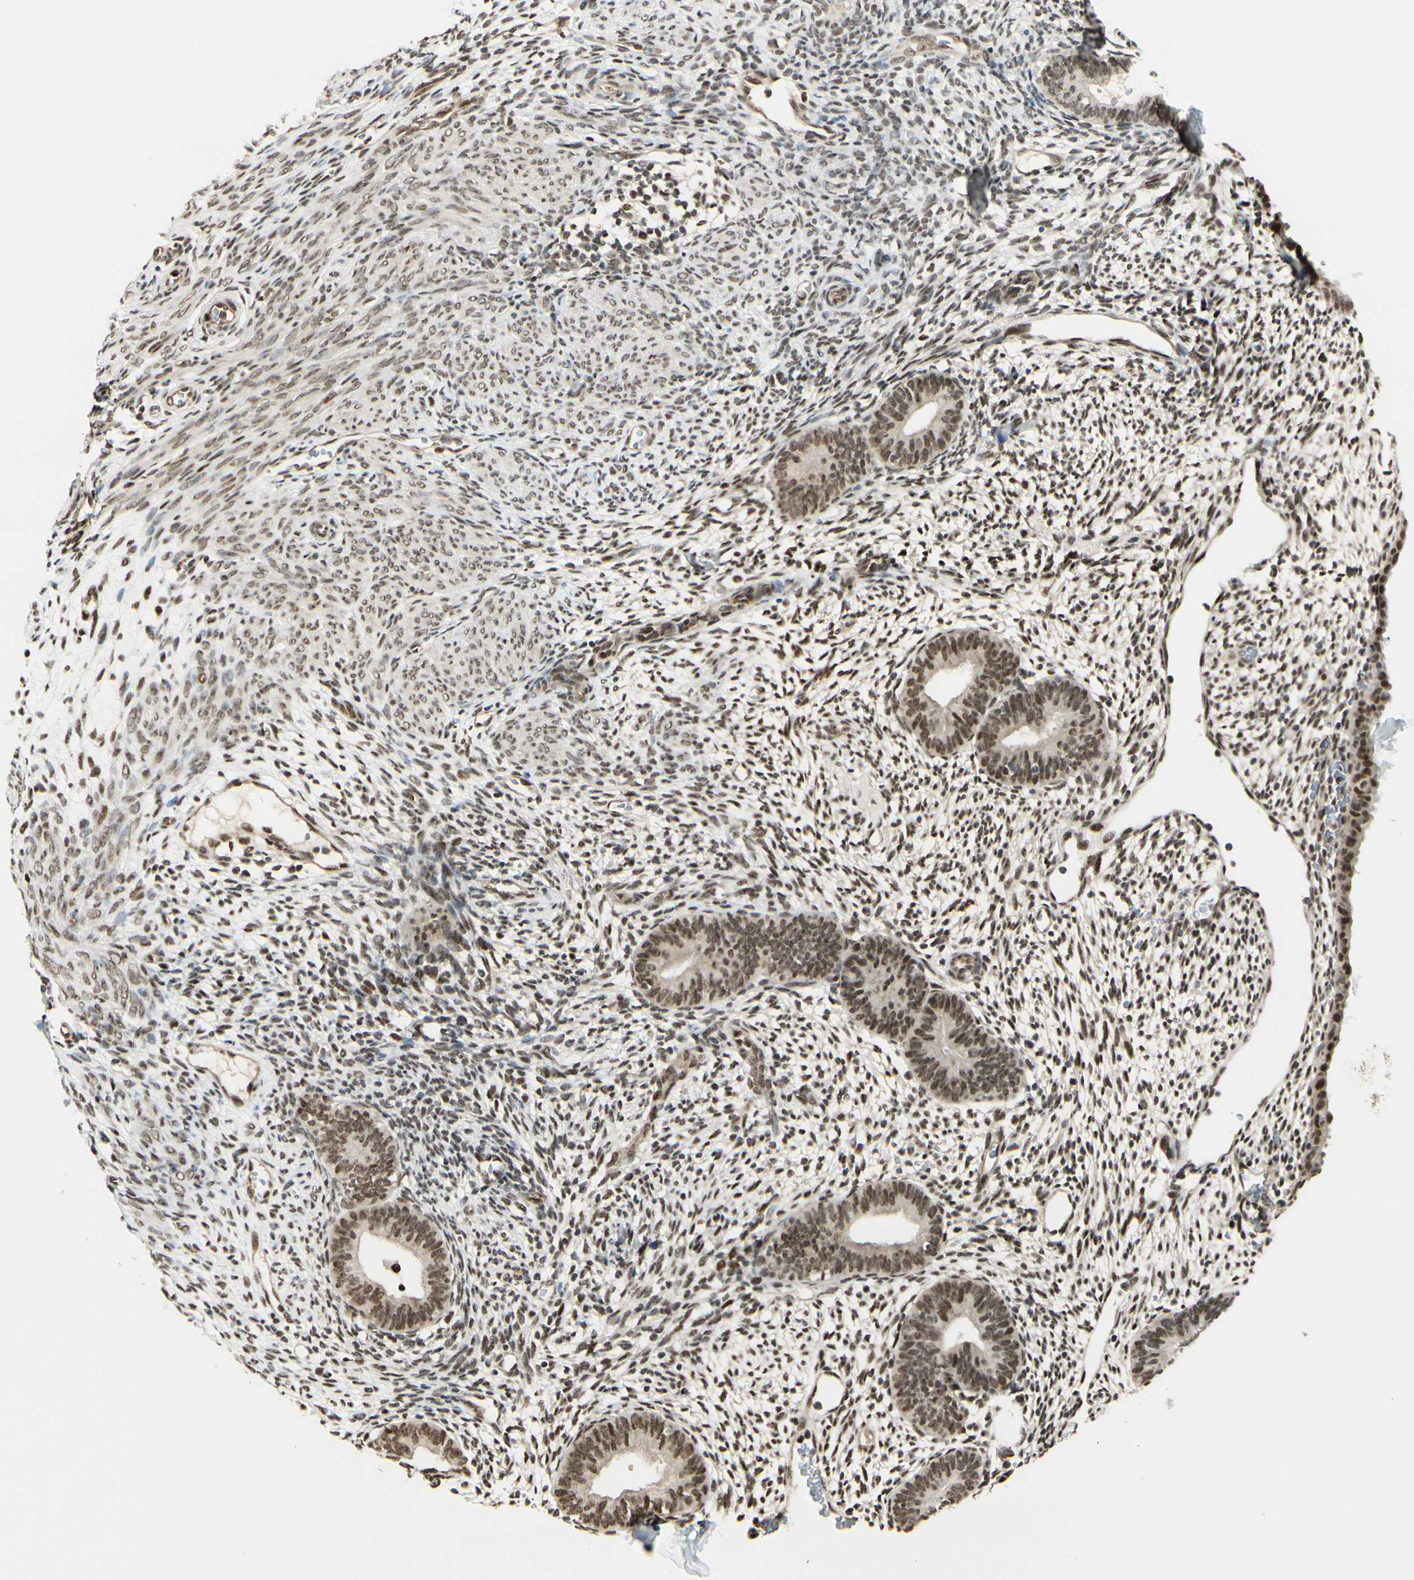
{"staining": {"intensity": "moderate", "quantity": ">75%", "location": "nuclear"}, "tissue": "endometrium", "cell_type": "Cells in endometrial stroma", "image_type": "normal", "snomed": [{"axis": "morphology", "description": "Normal tissue, NOS"}, {"axis": "morphology", "description": "Atrophy, NOS"}, {"axis": "topography", "description": "Uterus"}, {"axis": "topography", "description": "Endometrium"}], "caption": "DAB immunohistochemical staining of benign human endometrium demonstrates moderate nuclear protein staining in approximately >75% of cells in endometrial stroma. (DAB IHC with brightfield microscopy, high magnification).", "gene": "SUFU", "patient": {"sex": "female", "age": 68}}